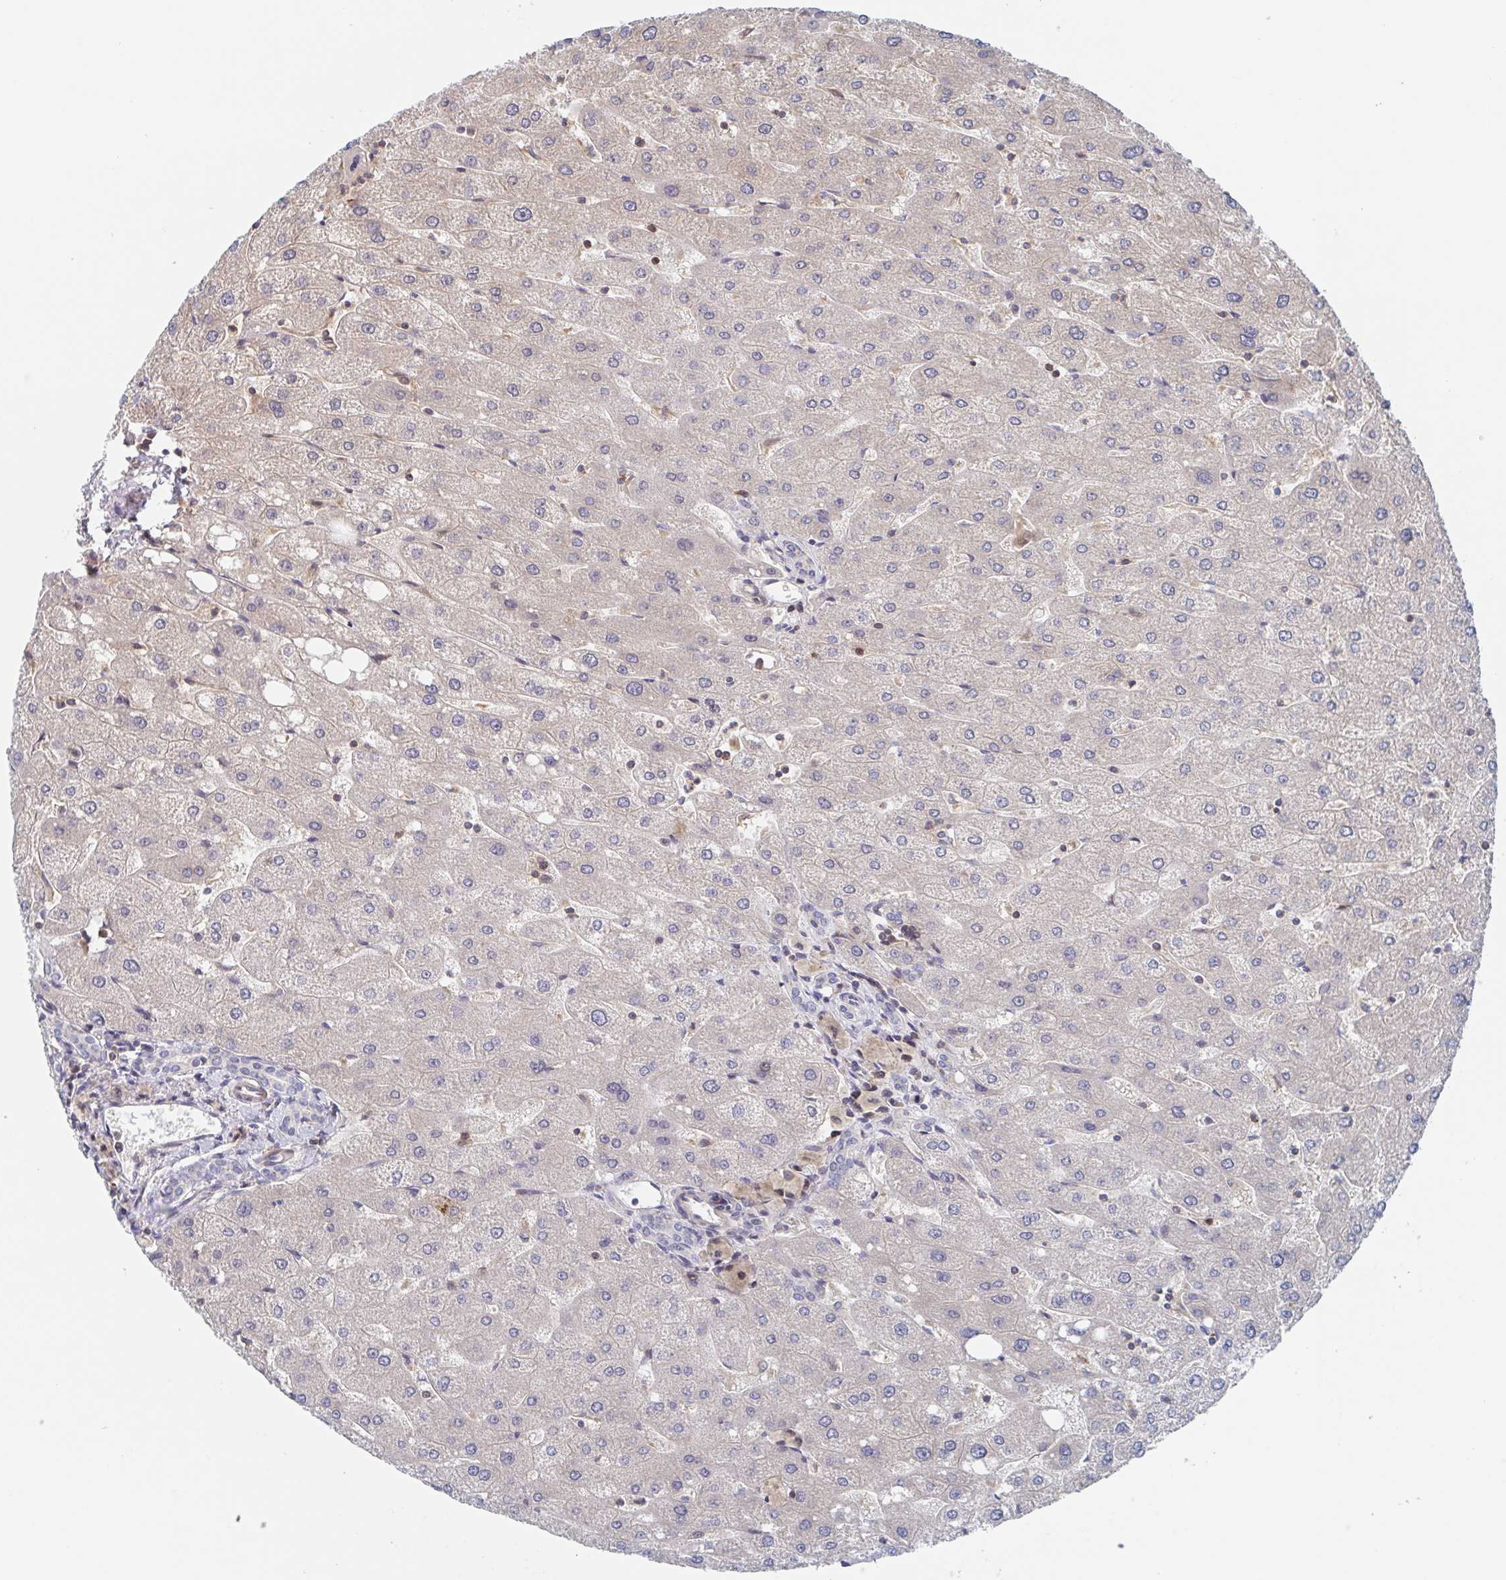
{"staining": {"intensity": "negative", "quantity": "none", "location": "none"}, "tissue": "liver", "cell_type": "Cholangiocytes", "image_type": "normal", "snomed": [{"axis": "morphology", "description": "Normal tissue, NOS"}, {"axis": "topography", "description": "Liver"}], "caption": "An IHC histopathology image of benign liver is shown. There is no staining in cholangiocytes of liver.", "gene": "DHRS12", "patient": {"sex": "male", "age": 67}}